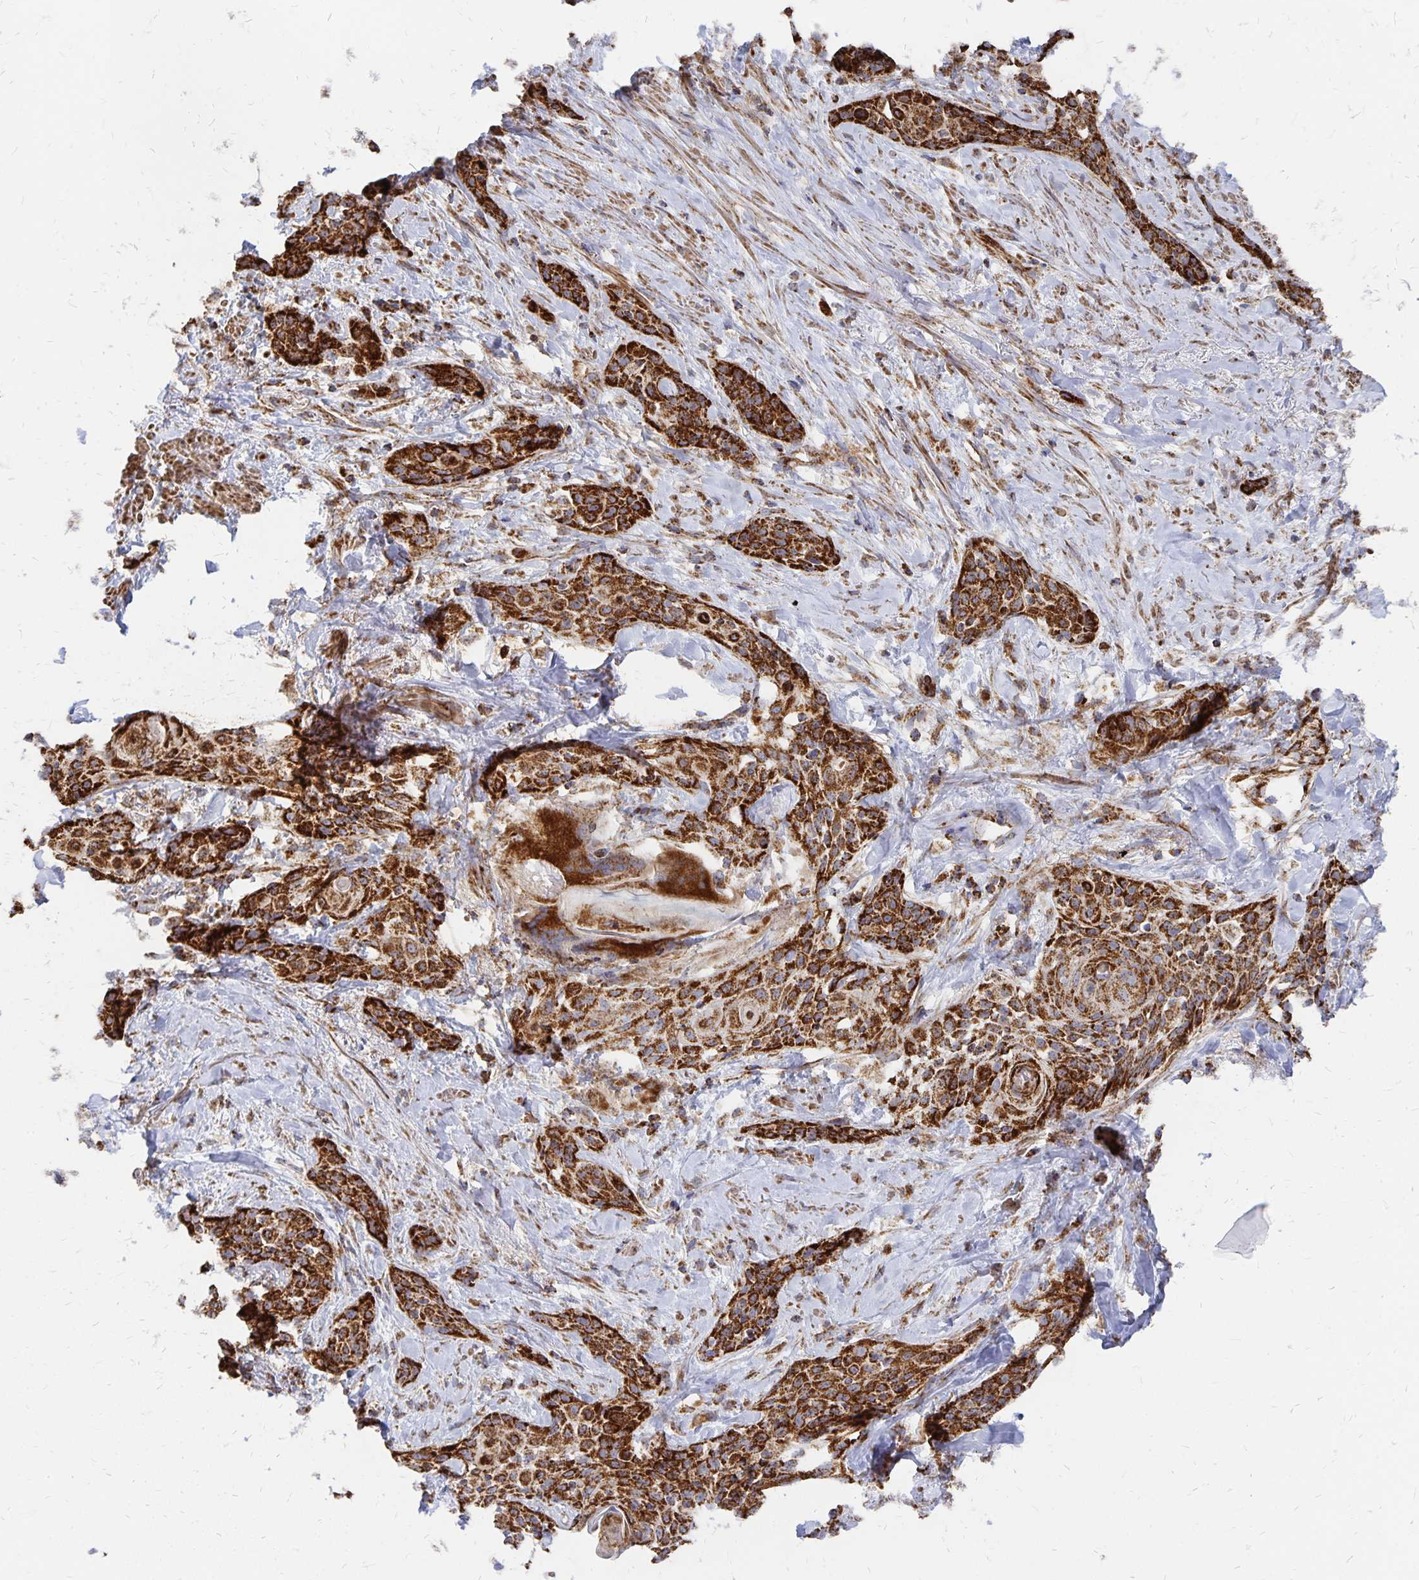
{"staining": {"intensity": "strong", "quantity": ">75%", "location": "cytoplasmic/membranous"}, "tissue": "skin cancer", "cell_type": "Tumor cells", "image_type": "cancer", "snomed": [{"axis": "morphology", "description": "Squamous cell carcinoma, NOS"}, {"axis": "topography", "description": "Skin"}, {"axis": "topography", "description": "Anal"}], "caption": "Immunohistochemical staining of human skin squamous cell carcinoma demonstrates high levels of strong cytoplasmic/membranous positivity in about >75% of tumor cells.", "gene": "STOML2", "patient": {"sex": "male", "age": 64}}